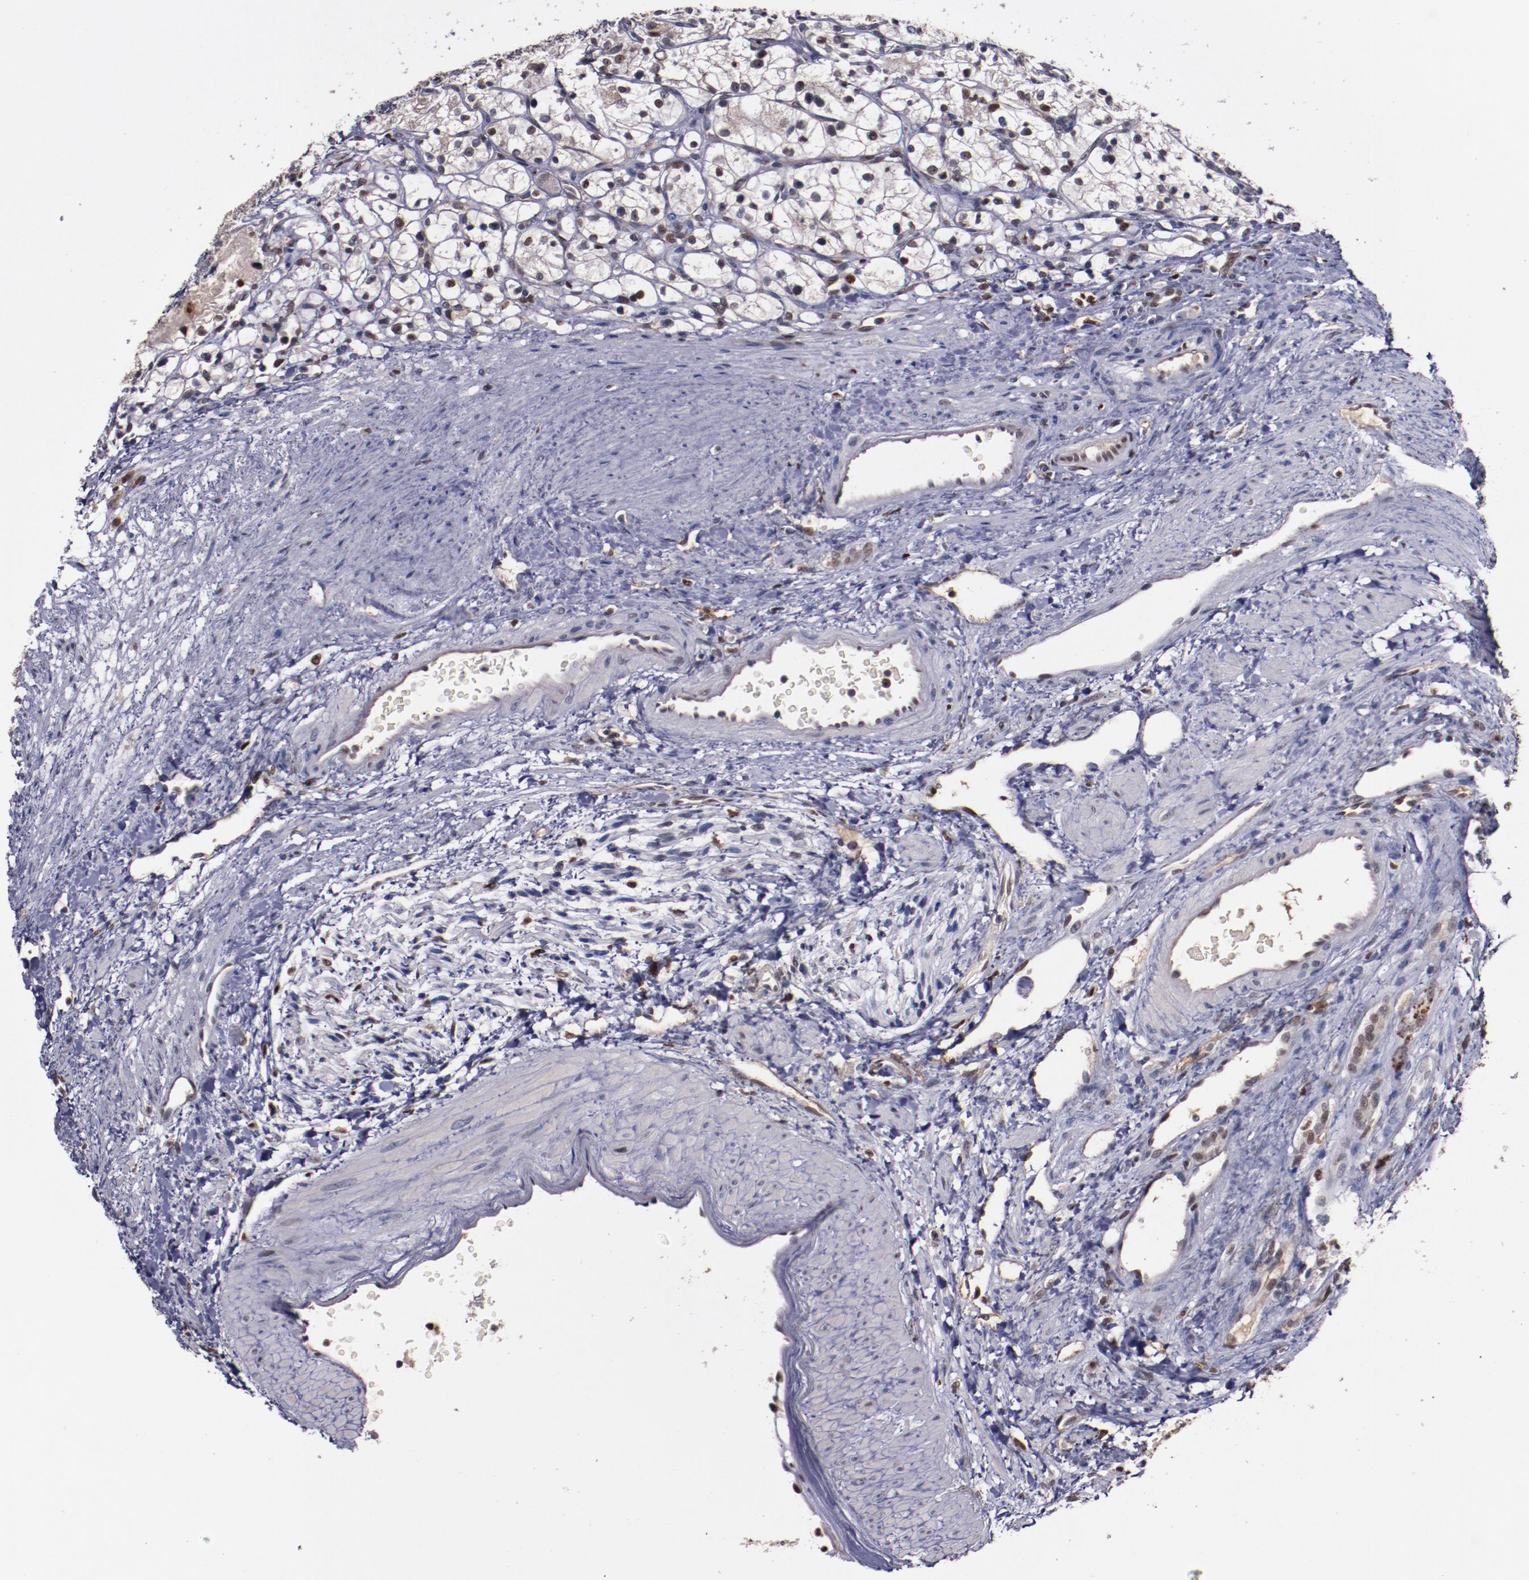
{"staining": {"intensity": "moderate", "quantity": "25%-75%", "location": "nuclear"}, "tissue": "renal cancer", "cell_type": "Tumor cells", "image_type": "cancer", "snomed": [{"axis": "morphology", "description": "Adenocarcinoma, NOS"}, {"axis": "topography", "description": "Kidney"}], "caption": "Approximately 25%-75% of tumor cells in human renal cancer demonstrate moderate nuclear protein positivity as visualized by brown immunohistochemical staining.", "gene": "CHEK2", "patient": {"sex": "female", "age": 60}}